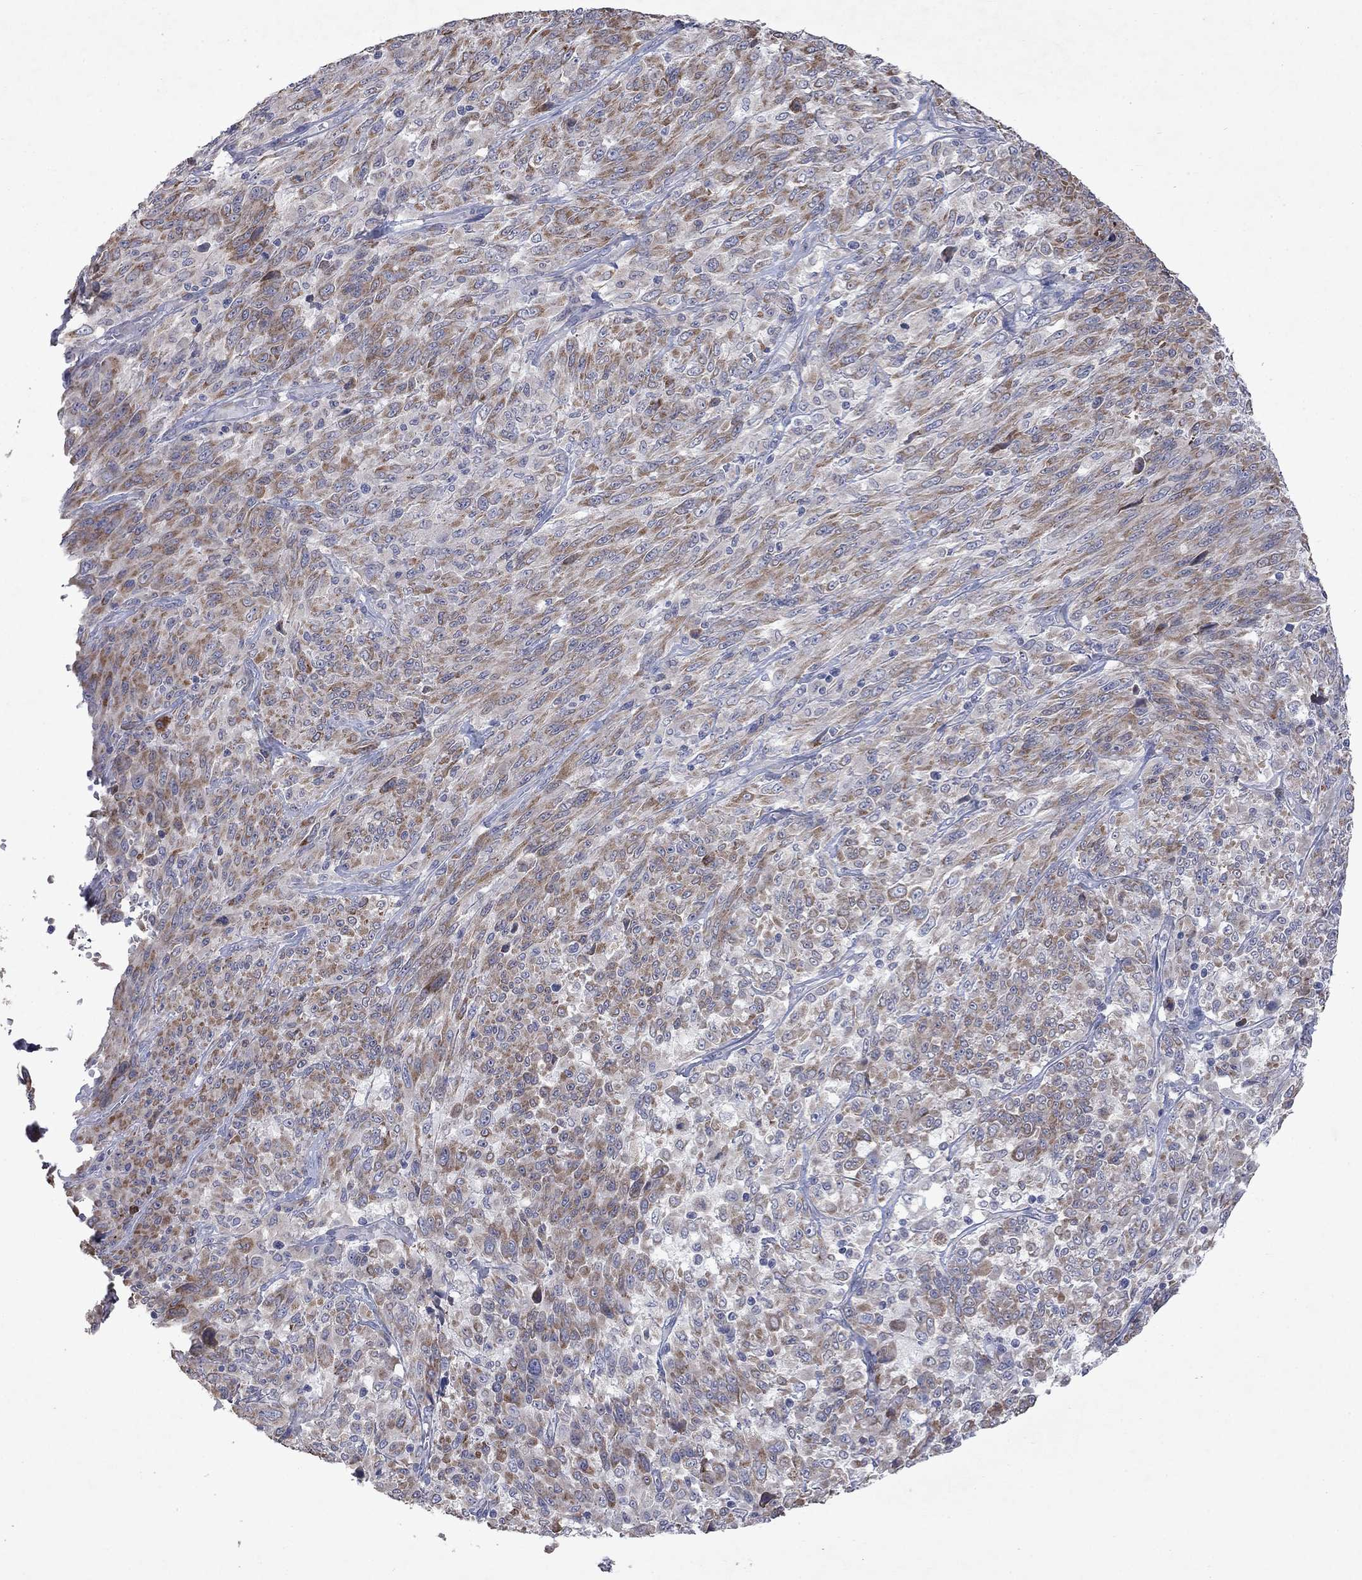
{"staining": {"intensity": "moderate", "quantity": "25%-75%", "location": "cytoplasmic/membranous"}, "tissue": "melanoma", "cell_type": "Tumor cells", "image_type": "cancer", "snomed": [{"axis": "morphology", "description": "Malignant melanoma, NOS"}, {"axis": "topography", "description": "Skin"}], "caption": "DAB (3,3'-diaminobenzidine) immunohistochemical staining of malignant melanoma reveals moderate cytoplasmic/membranous protein expression in approximately 25%-75% of tumor cells. The protein is shown in brown color, while the nuclei are stained blue.", "gene": "TMEM97", "patient": {"sex": "female", "age": 91}}